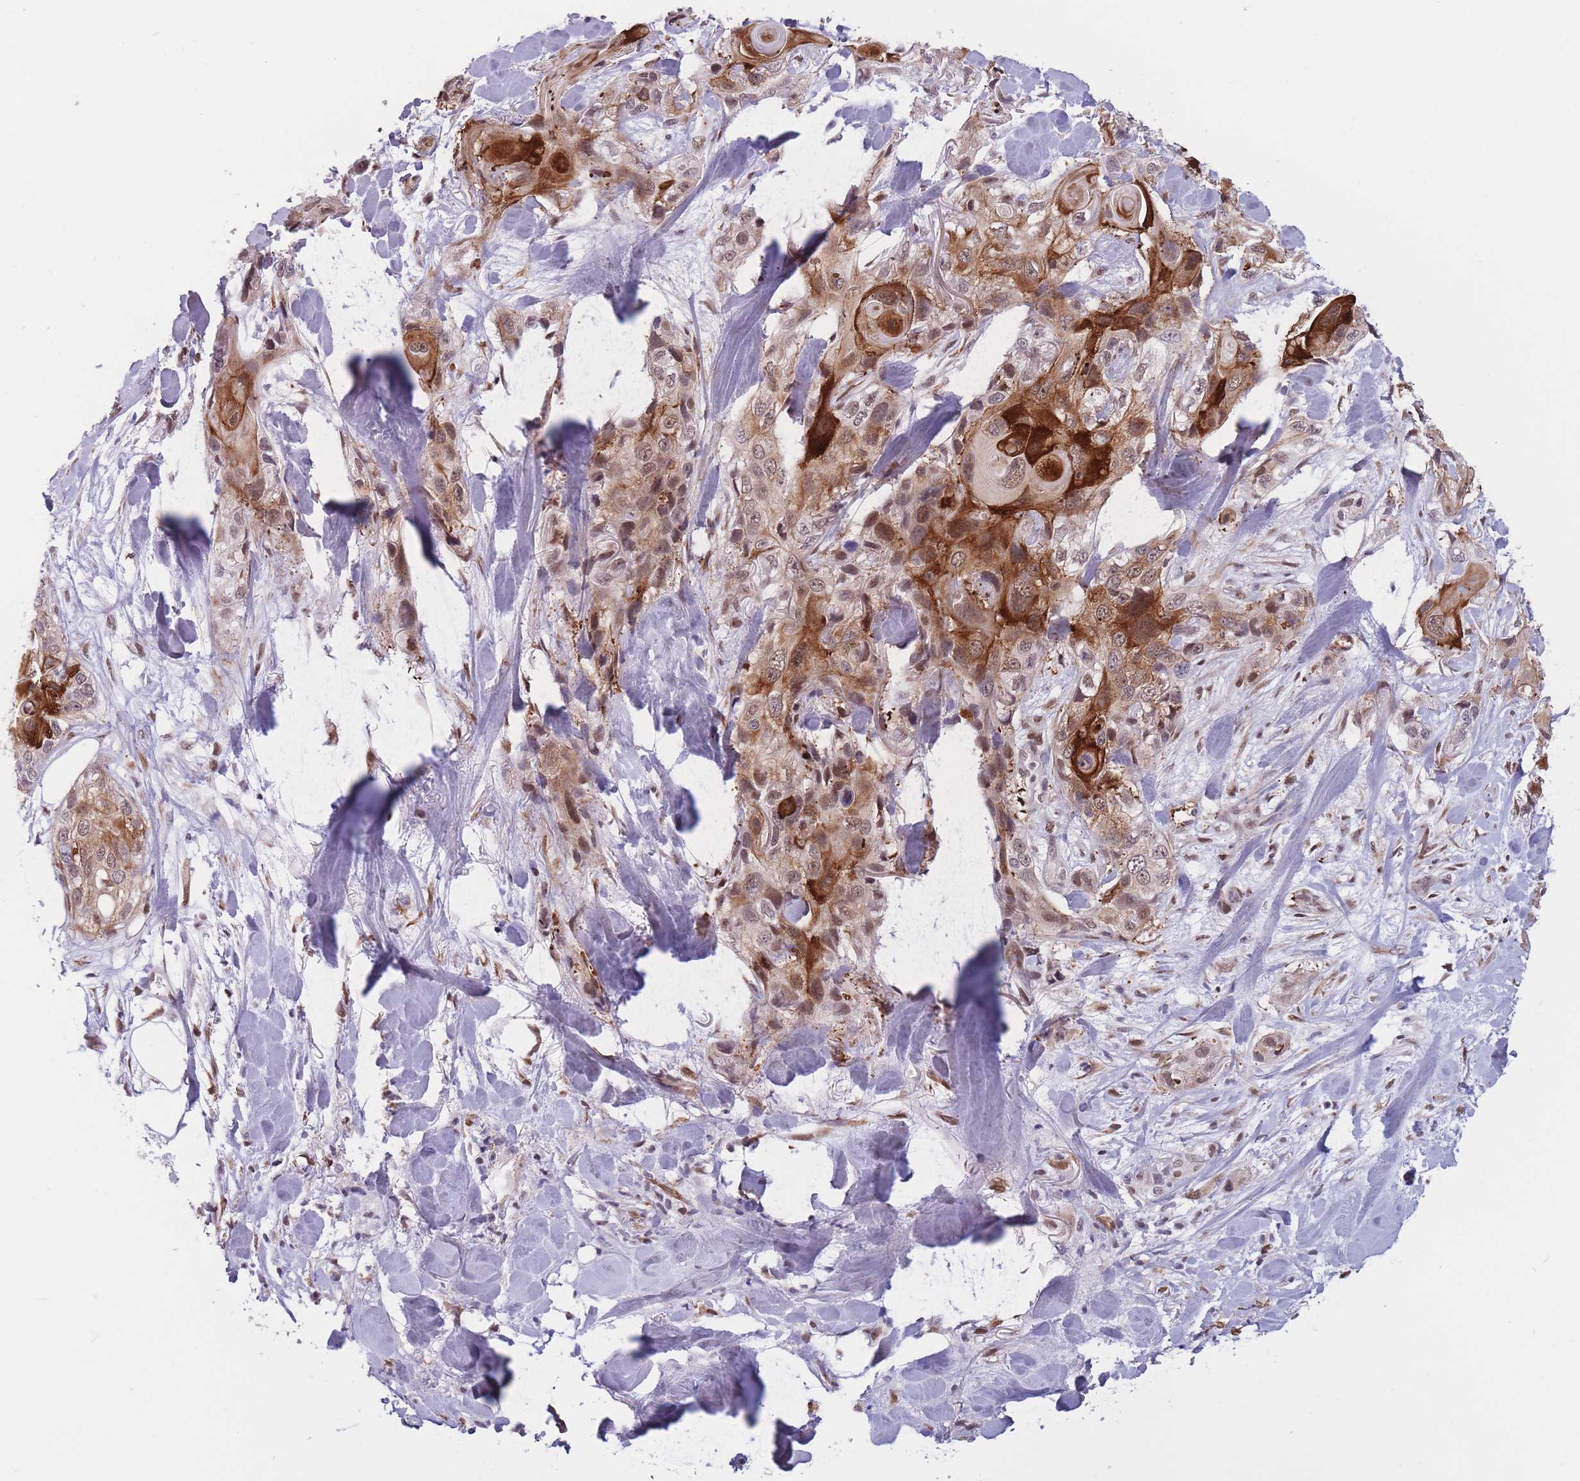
{"staining": {"intensity": "strong", "quantity": "25%-75%", "location": "cytoplasmic/membranous"}, "tissue": "skin cancer", "cell_type": "Tumor cells", "image_type": "cancer", "snomed": [{"axis": "morphology", "description": "Normal tissue, NOS"}, {"axis": "morphology", "description": "Squamous cell carcinoma, NOS"}, {"axis": "topography", "description": "Skin"}], "caption": "Immunohistochemistry (IHC) (DAB (3,3'-diaminobenzidine)) staining of human skin cancer exhibits strong cytoplasmic/membranous protein expression in about 25%-75% of tumor cells. (DAB IHC, brown staining for protein, blue staining for nuclei).", "gene": "BCL9L", "patient": {"sex": "male", "age": 72}}